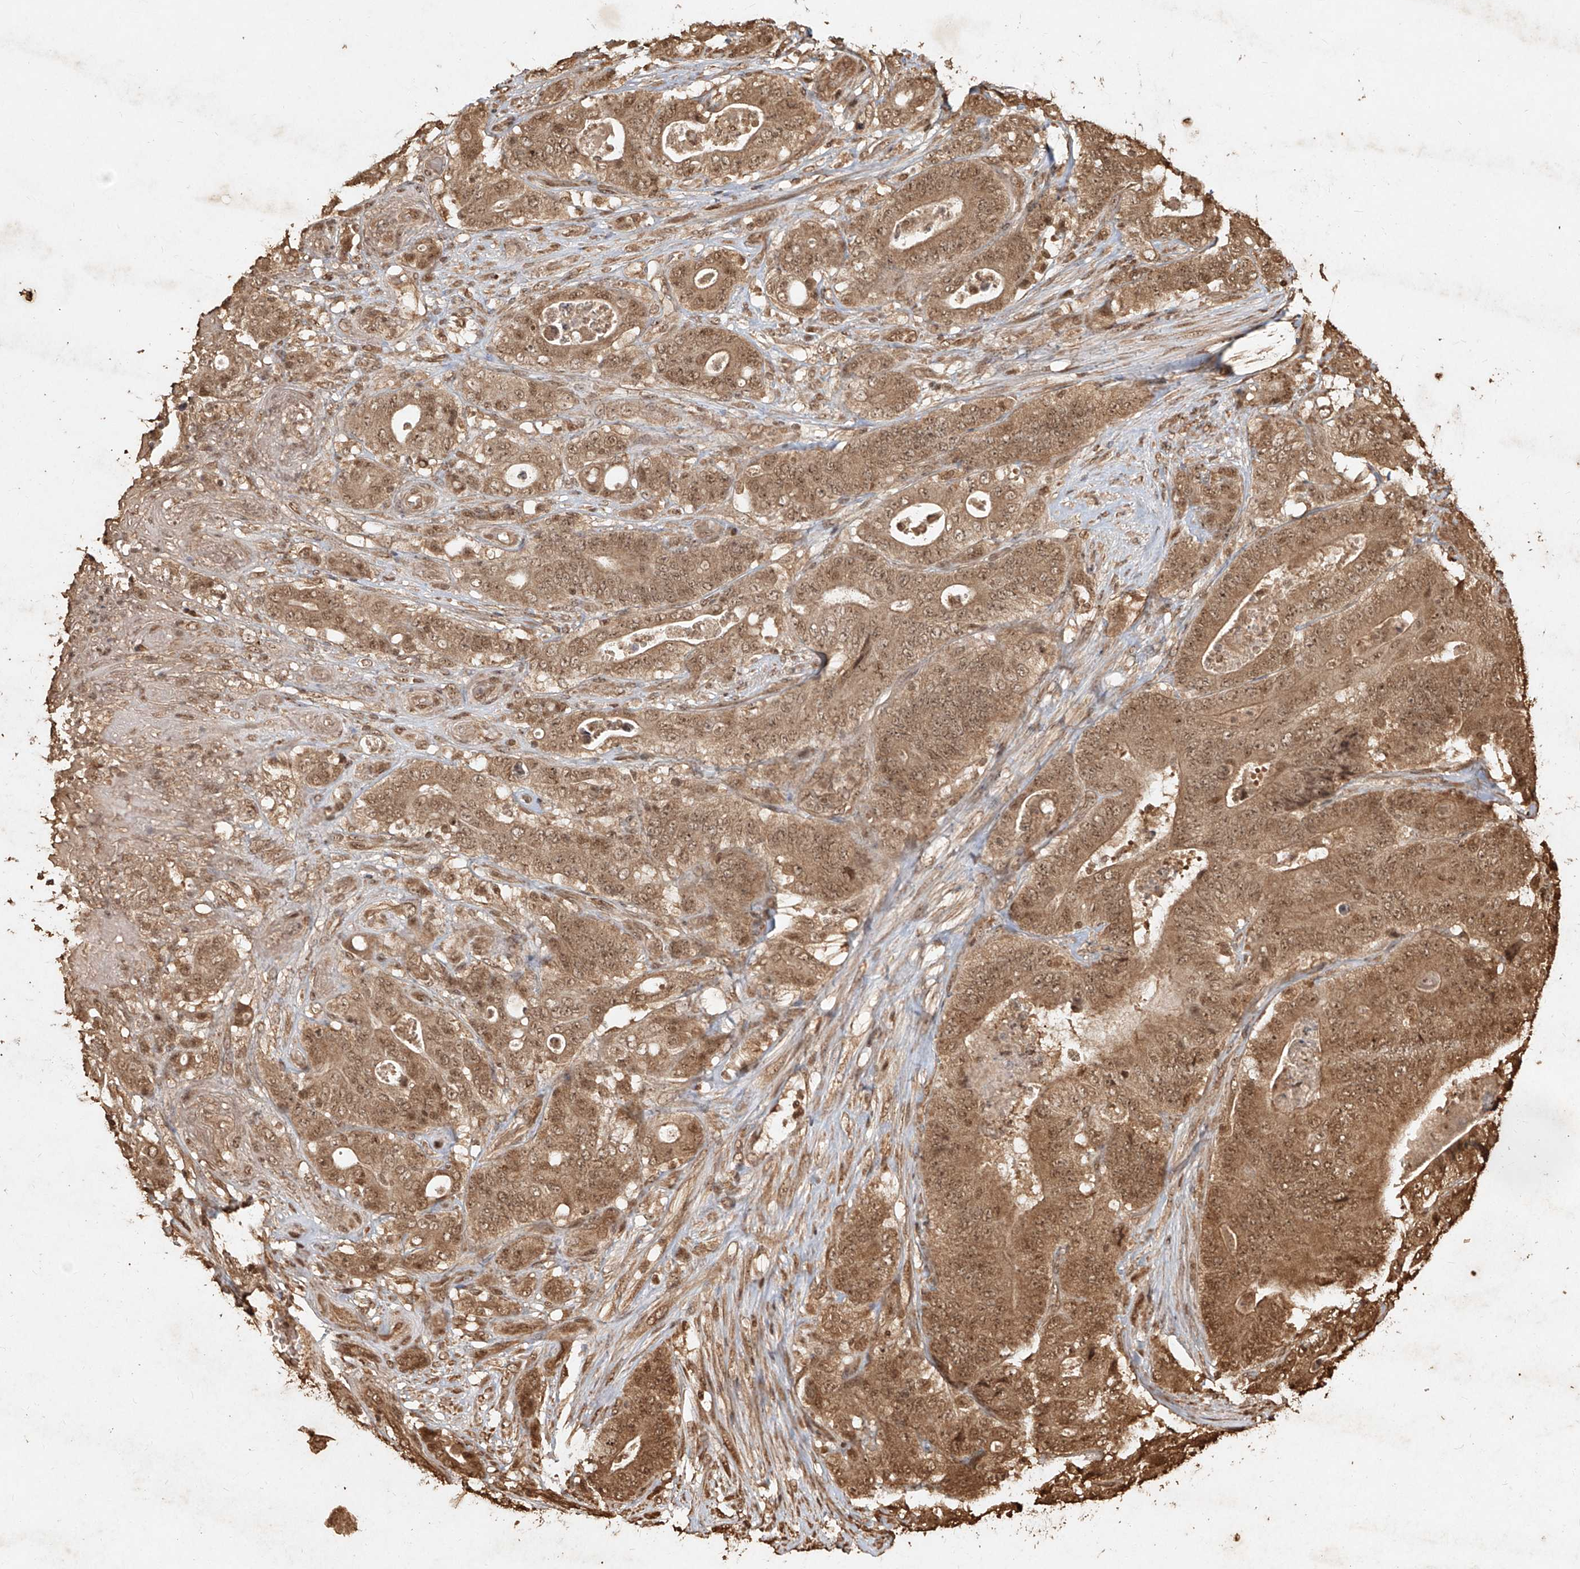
{"staining": {"intensity": "moderate", "quantity": ">75%", "location": "cytoplasmic/membranous,nuclear"}, "tissue": "stomach cancer", "cell_type": "Tumor cells", "image_type": "cancer", "snomed": [{"axis": "morphology", "description": "Adenocarcinoma, NOS"}, {"axis": "topography", "description": "Stomach"}], "caption": "Protein analysis of stomach cancer (adenocarcinoma) tissue shows moderate cytoplasmic/membranous and nuclear expression in about >75% of tumor cells.", "gene": "UBE2K", "patient": {"sex": "female", "age": 73}}